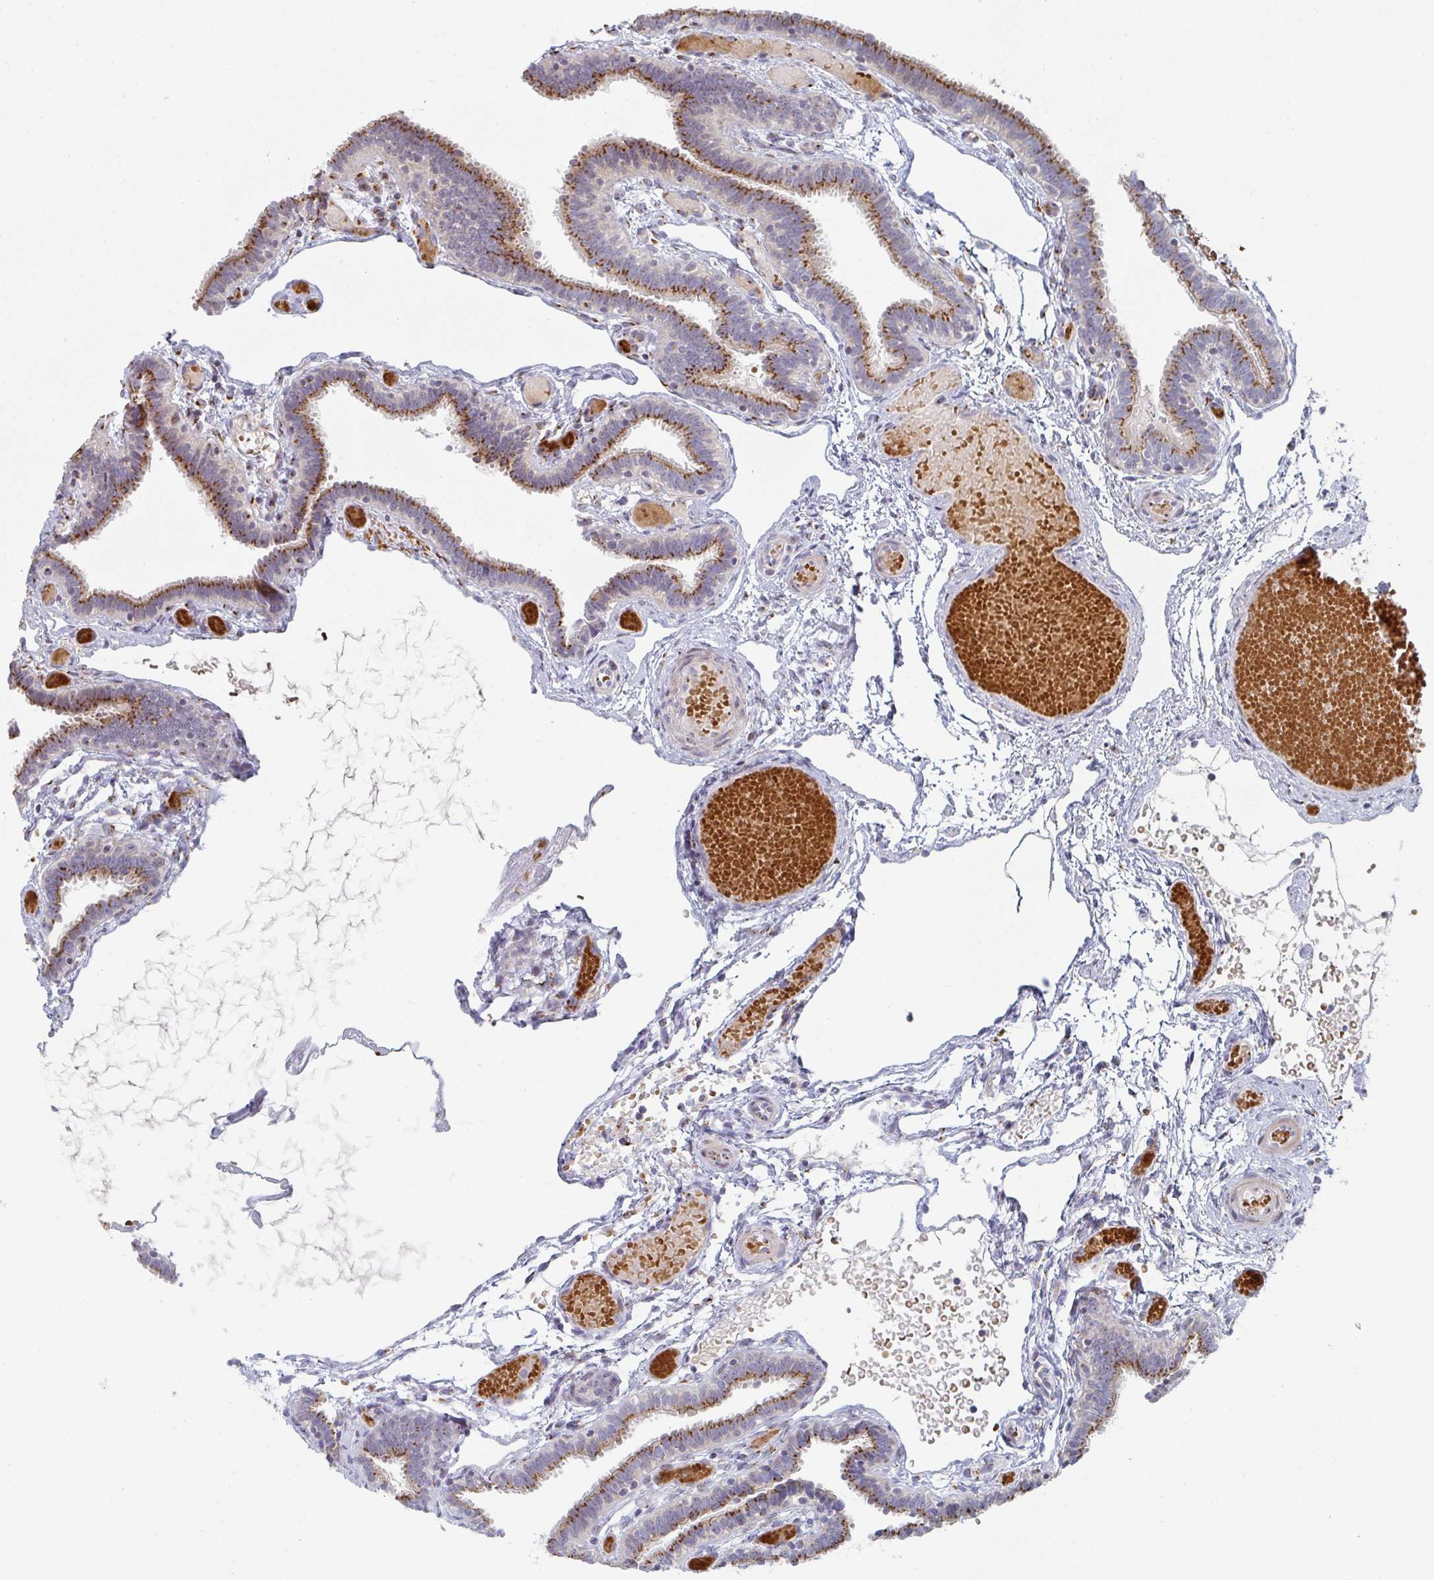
{"staining": {"intensity": "moderate", "quantity": ">75%", "location": "cytoplasmic/membranous"}, "tissue": "fallopian tube", "cell_type": "Glandular cells", "image_type": "normal", "snomed": [{"axis": "morphology", "description": "Normal tissue, NOS"}, {"axis": "topography", "description": "Fallopian tube"}], "caption": "Immunohistochemistry histopathology image of unremarkable fallopian tube: human fallopian tube stained using immunohistochemistry displays medium levels of moderate protein expression localized specifically in the cytoplasmic/membranous of glandular cells, appearing as a cytoplasmic/membranous brown color.", "gene": "ZNF526", "patient": {"sex": "female", "age": 37}}